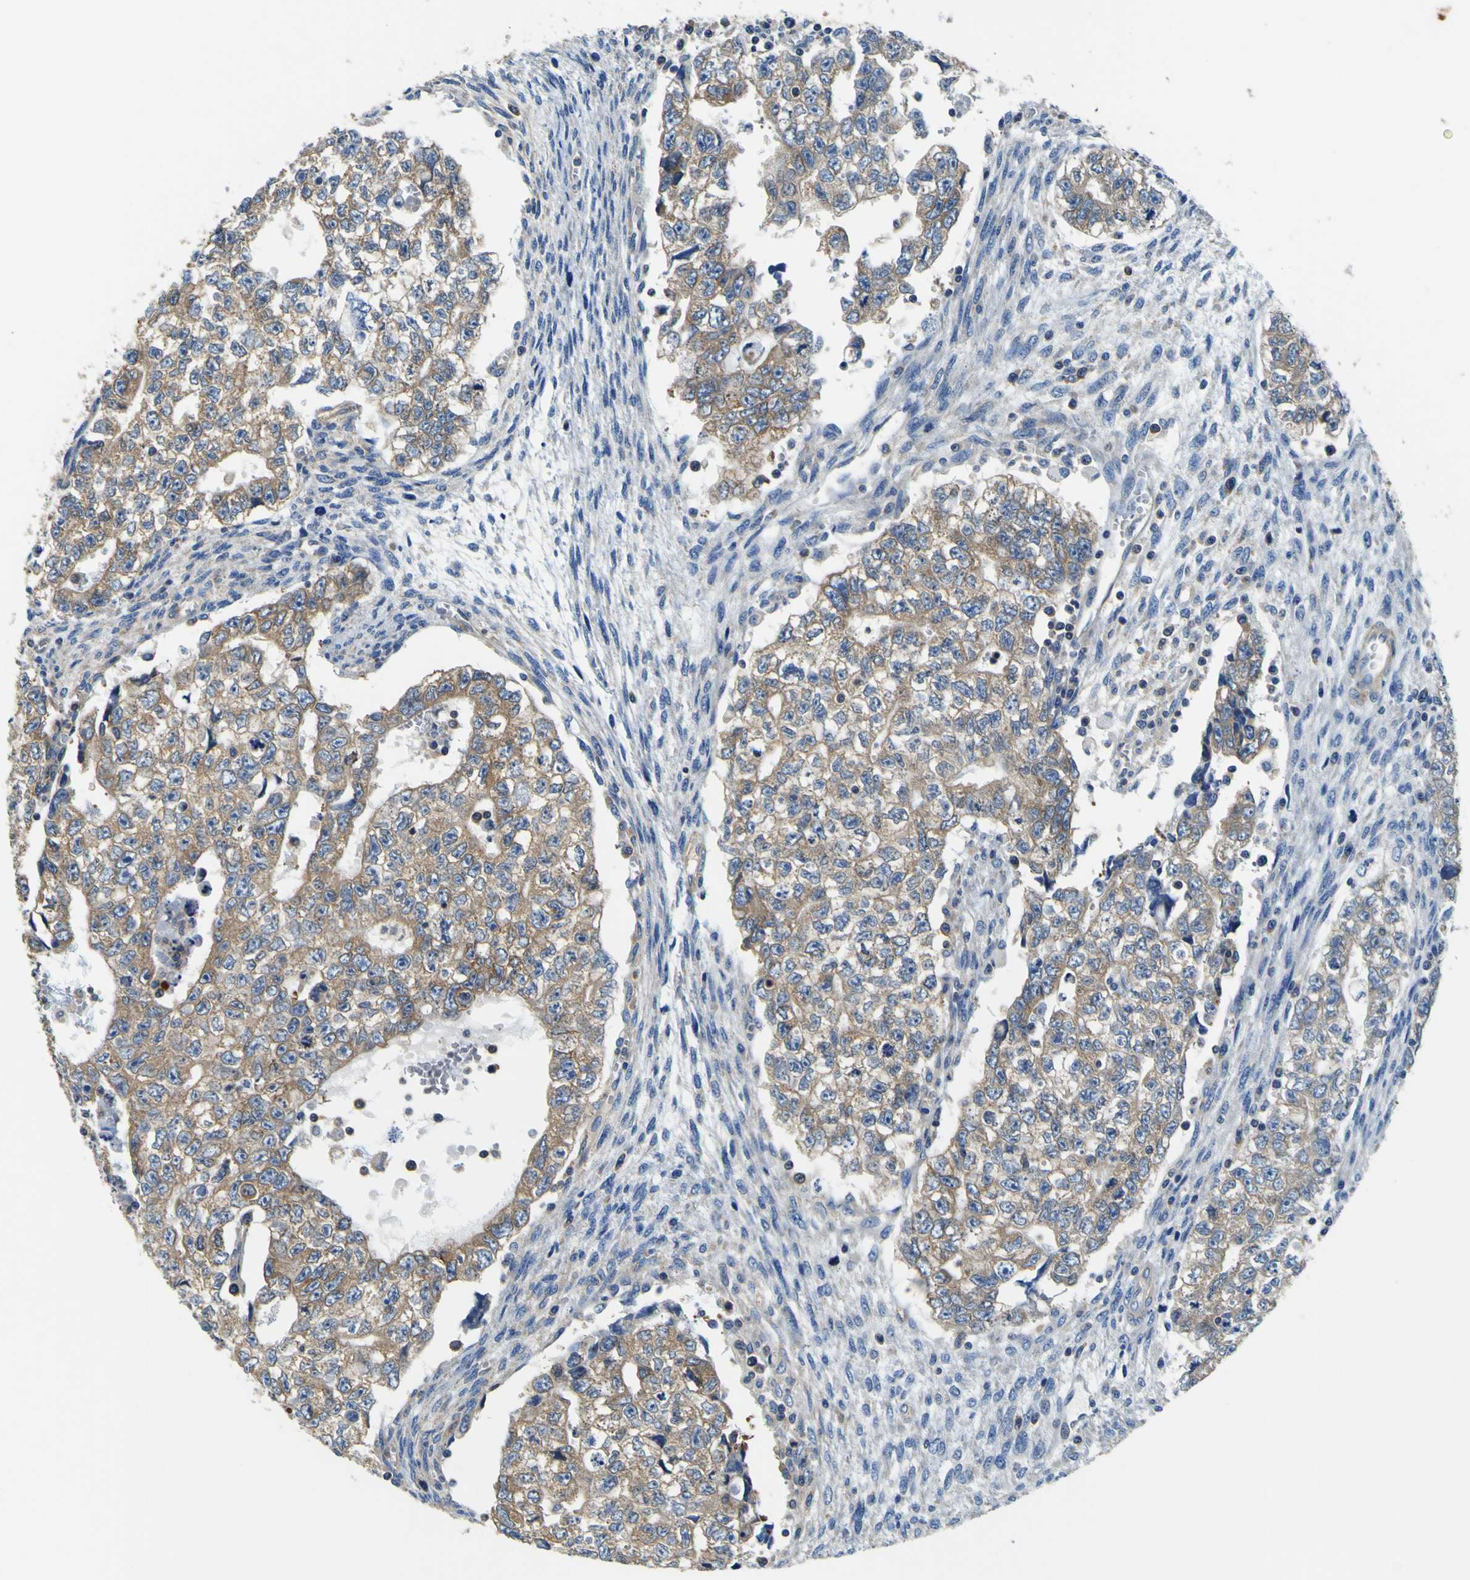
{"staining": {"intensity": "weak", "quantity": ">75%", "location": "cytoplasmic/membranous"}, "tissue": "testis cancer", "cell_type": "Tumor cells", "image_type": "cancer", "snomed": [{"axis": "morphology", "description": "Seminoma, NOS"}, {"axis": "morphology", "description": "Carcinoma, Embryonal, NOS"}, {"axis": "topography", "description": "Testis"}], "caption": "High-magnification brightfield microscopy of embryonal carcinoma (testis) stained with DAB (brown) and counterstained with hematoxylin (blue). tumor cells exhibit weak cytoplasmic/membranous staining is present in about>75% of cells.", "gene": "CNR2", "patient": {"sex": "male", "age": 38}}